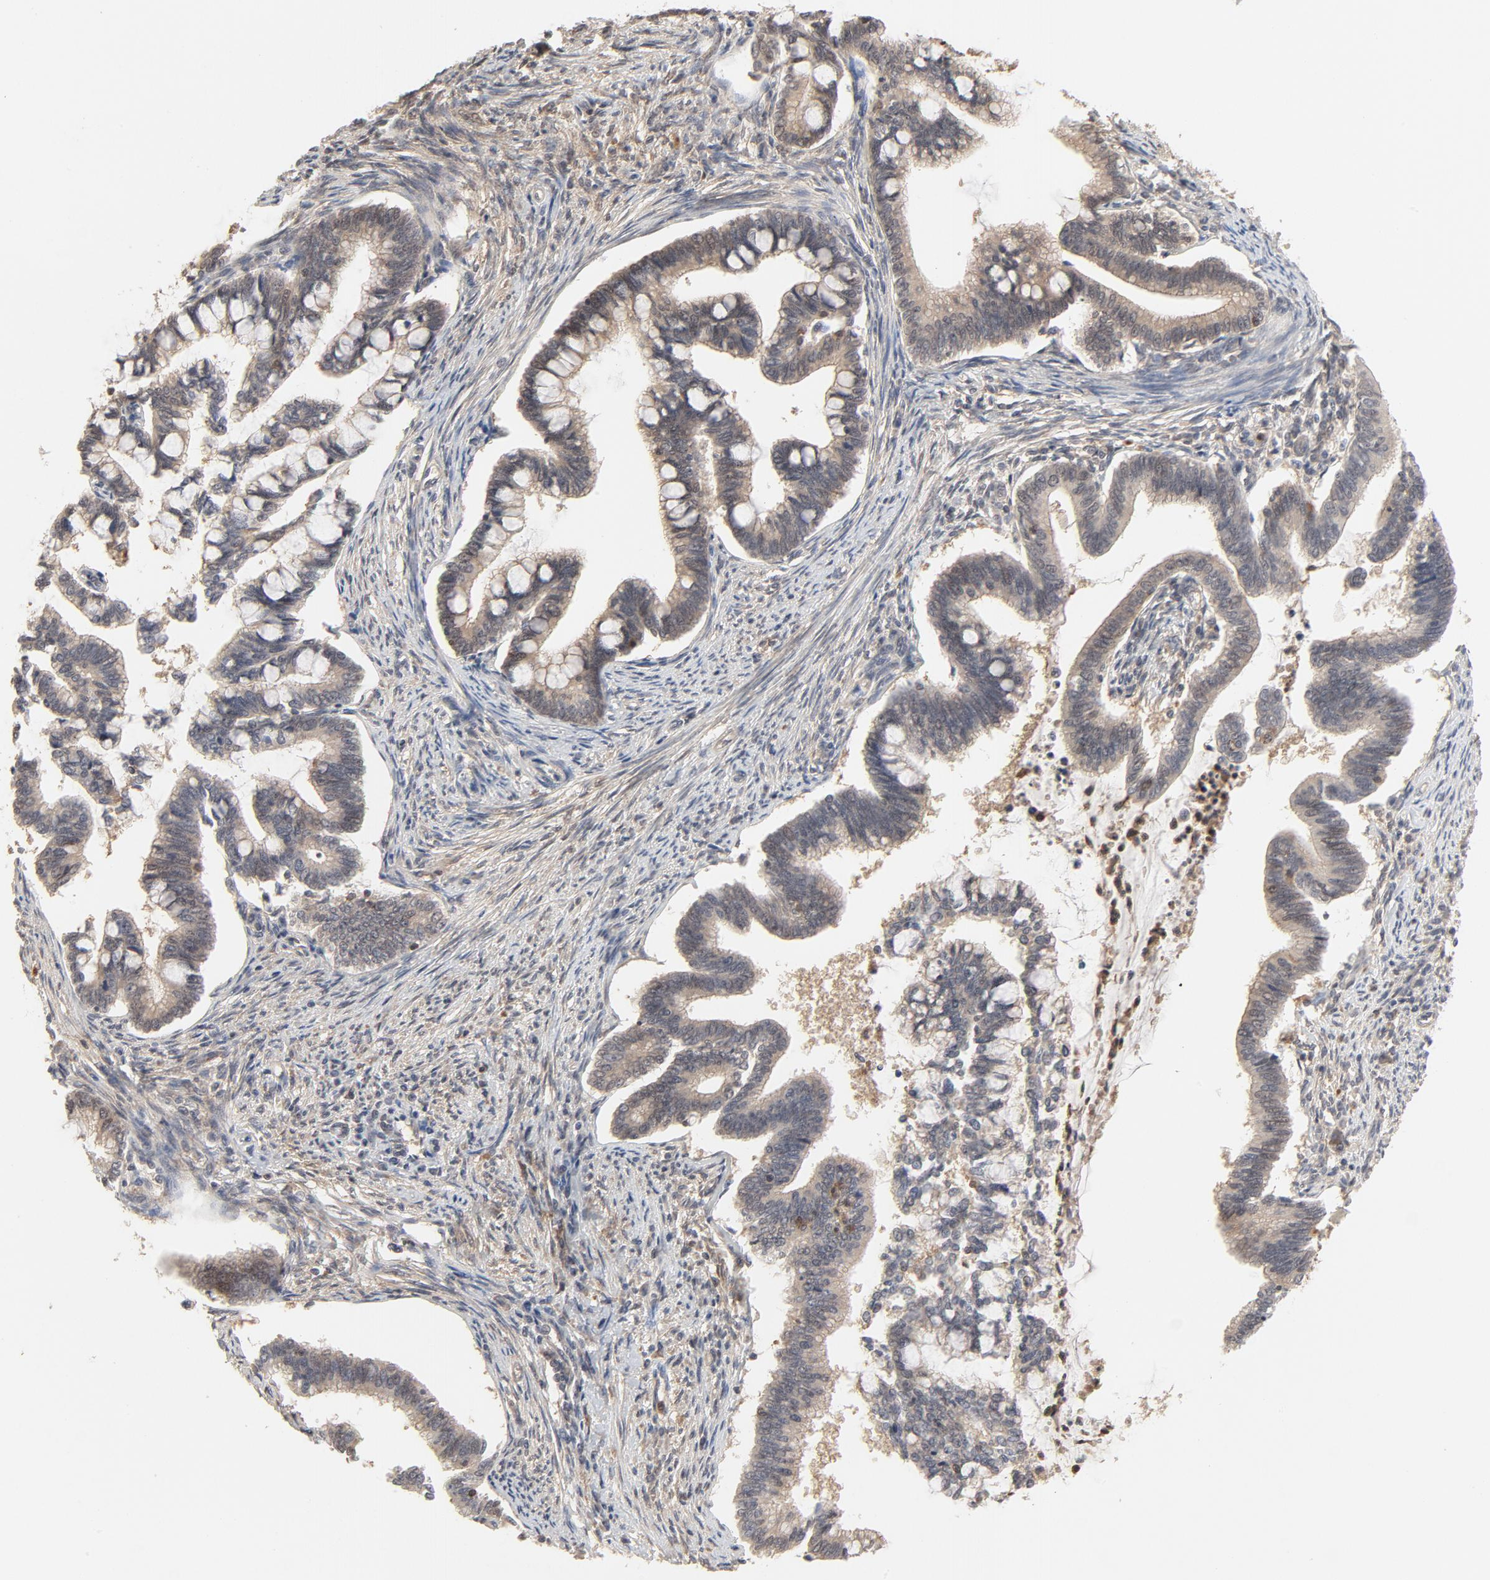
{"staining": {"intensity": "weak", "quantity": ">75%", "location": "cytoplasmic/membranous,nuclear"}, "tissue": "cervical cancer", "cell_type": "Tumor cells", "image_type": "cancer", "snomed": [{"axis": "morphology", "description": "Adenocarcinoma, NOS"}, {"axis": "topography", "description": "Cervix"}], "caption": "Weak cytoplasmic/membranous and nuclear positivity is seen in about >75% of tumor cells in cervical cancer (adenocarcinoma).", "gene": "NEDD8", "patient": {"sex": "female", "age": 36}}